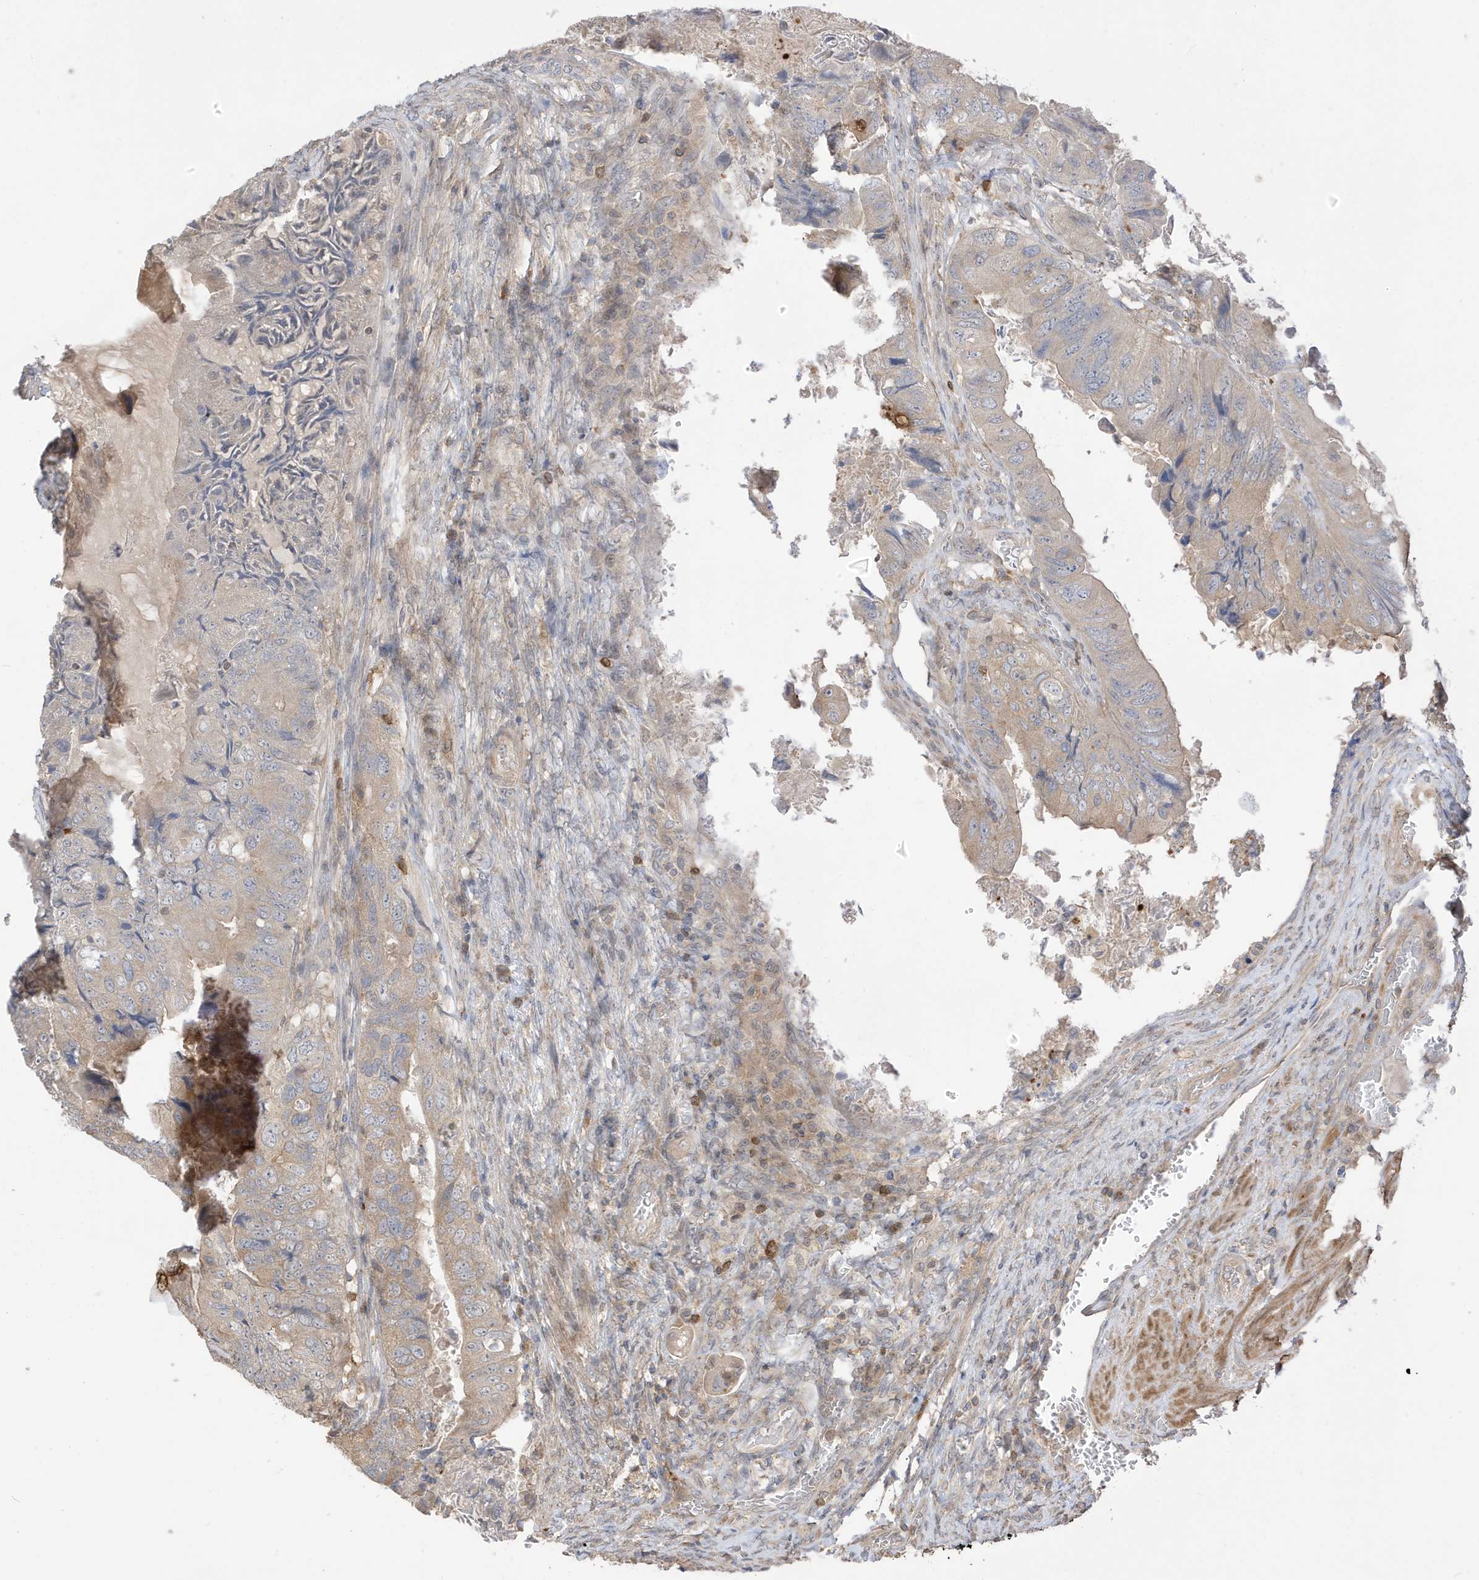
{"staining": {"intensity": "weak", "quantity": "25%-75%", "location": "cytoplasmic/membranous"}, "tissue": "colorectal cancer", "cell_type": "Tumor cells", "image_type": "cancer", "snomed": [{"axis": "morphology", "description": "Adenocarcinoma, NOS"}, {"axis": "topography", "description": "Rectum"}], "caption": "A high-resolution photomicrograph shows immunohistochemistry staining of adenocarcinoma (colorectal), which demonstrates weak cytoplasmic/membranous expression in about 25%-75% of tumor cells.", "gene": "TAB3", "patient": {"sex": "male", "age": 63}}